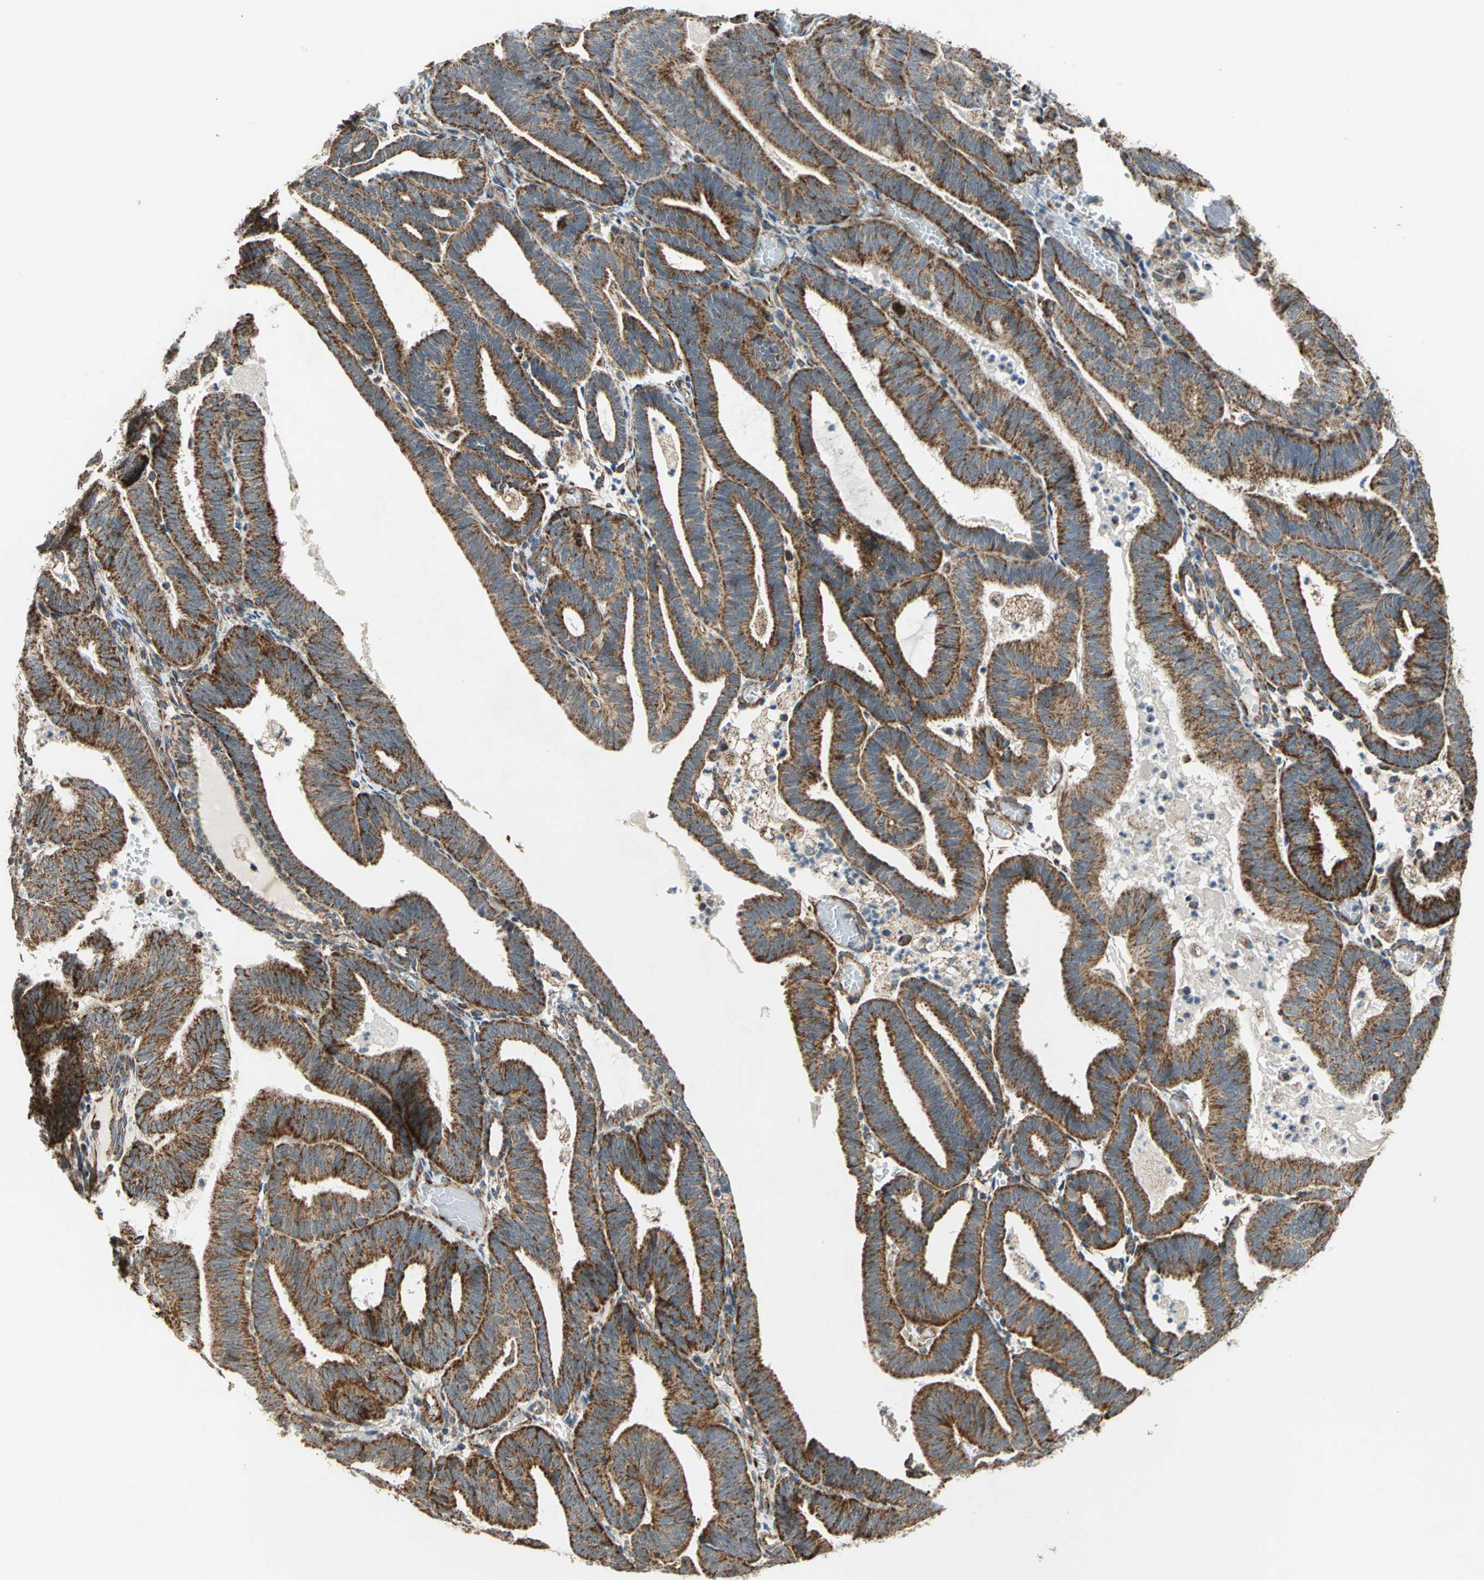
{"staining": {"intensity": "strong", "quantity": ">75%", "location": "cytoplasmic/membranous"}, "tissue": "endometrial cancer", "cell_type": "Tumor cells", "image_type": "cancer", "snomed": [{"axis": "morphology", "description": "Adenocarcinoma, NOS"}, {"axis": "topography", "description": "Uterus"}], "caption": "Immunohistochemistry (IHC) image of human endometrial cancer (adenocarcinoma) stained for a protein (brown), which displays high levels of strong cytoplasmic/membranous positivity in approximately >75% of tumor cells.", "gene": "MRPS22", "patient": {"sex": "female", "age": 60}}